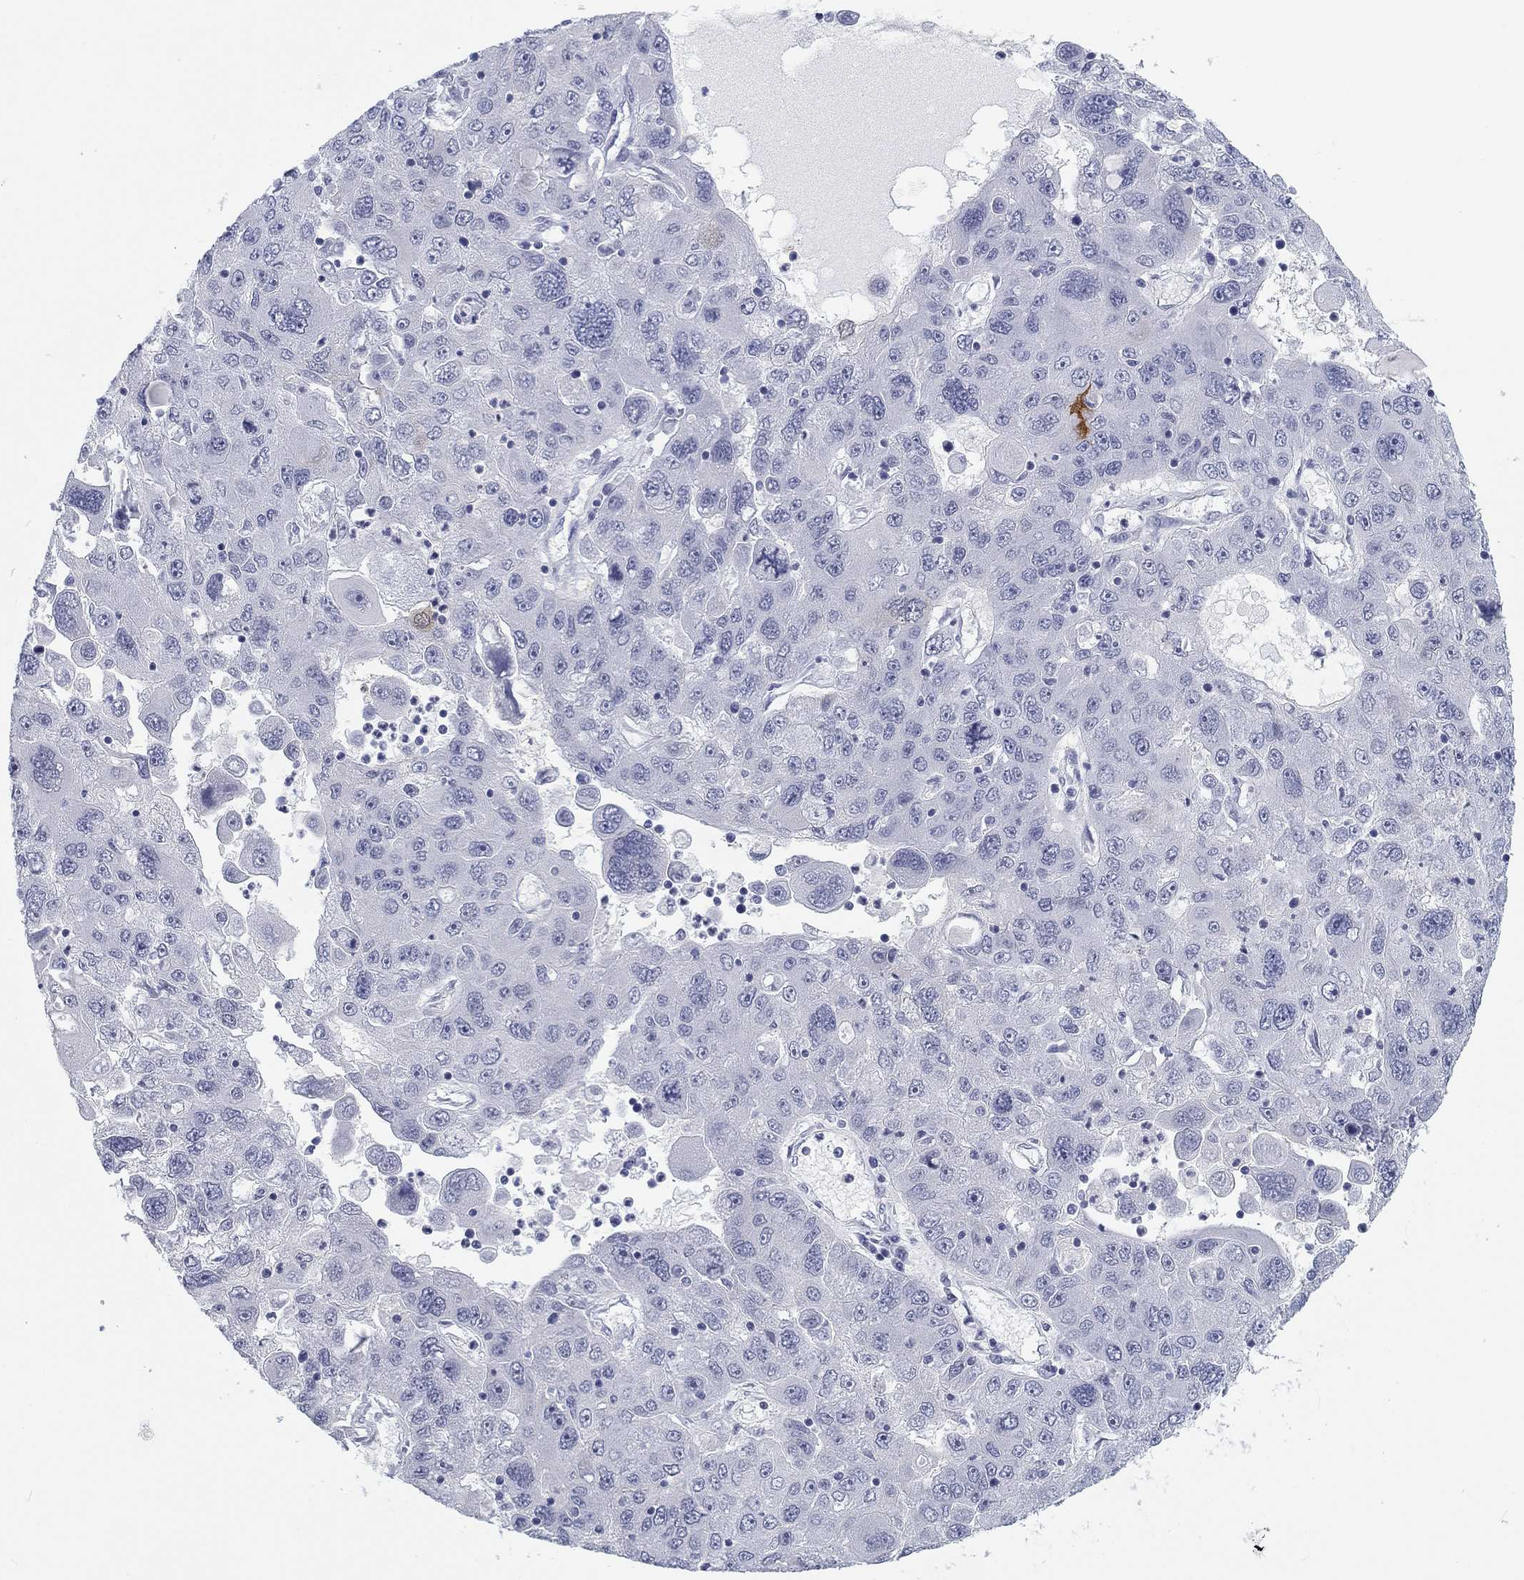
{"staining": {"intensity": "negative", "quantity": "none", "location": "none"}, "tissue": "stomach cancer", "cell_type": "Tumor cells", "image_type": "cancer", "snomed": [{"axis": "morphology", "description": "Adenocarcinoma, NOS"}, {"axis": "topography", "description": "Stomach"}], "caption": "Adenocarcinoma (stomach) stained for a protein using IHC exhibits no staining tumor cells.", "gene": "CALB1", "patient": {"sex": "male", "age": 56}}